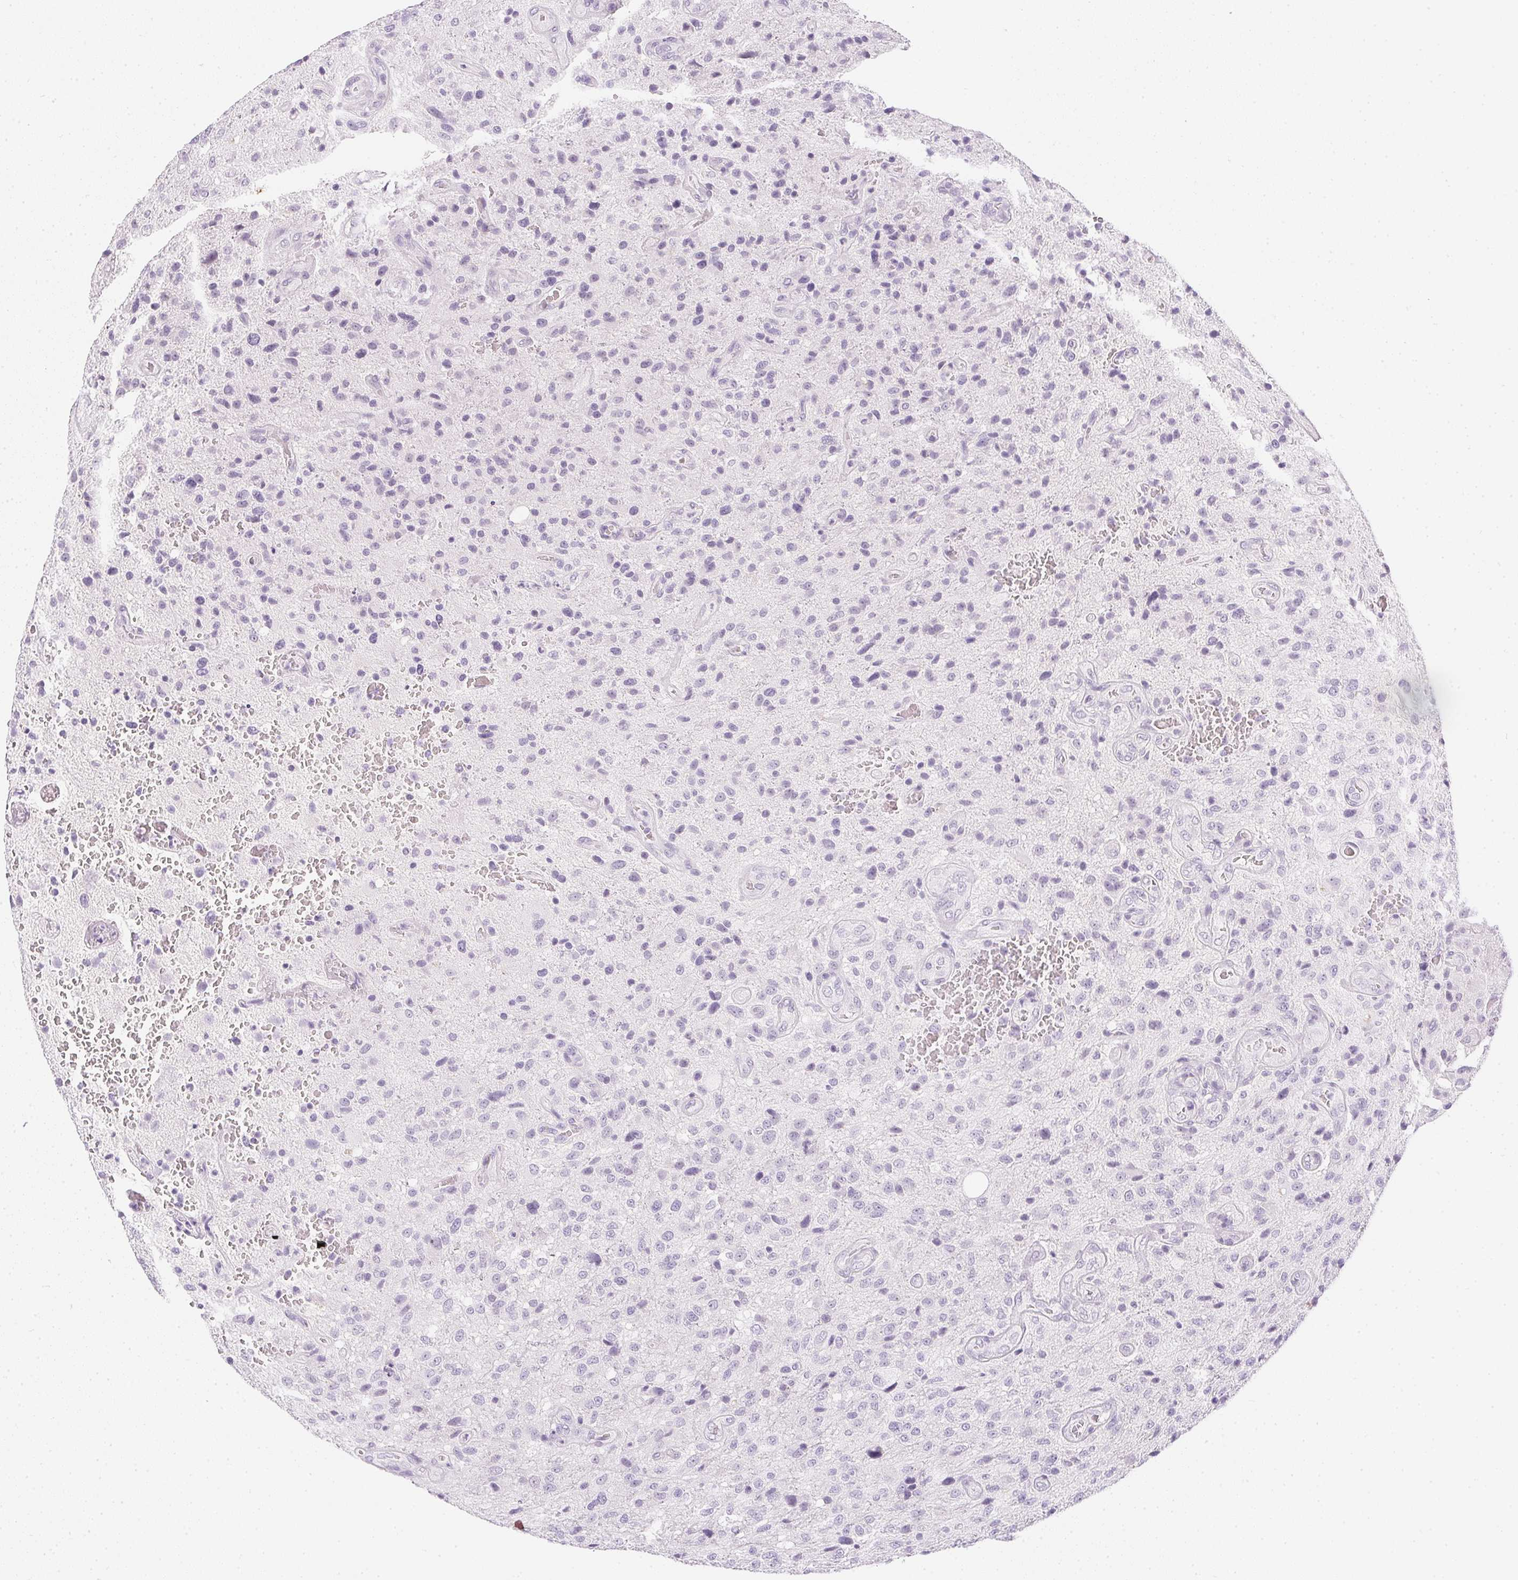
{"staining": {"intensity": "negative", "quantity": "none", "location": "none"}, "tissue": "glioma", "cell_type": "Tumor cells", "image_type": "cancer", "snomed": [{"axis": "morphology", "description": "Glioma, malignant, Low grade"}, {"axis": "topography", "description": "Brain"}], "caption": "Immunohistochemical staining of human low-grade glioma (malignant) shows no significant staining in tumor cells.", "gene": "PPY", "patient": {"sex": "male", "age": 66}}